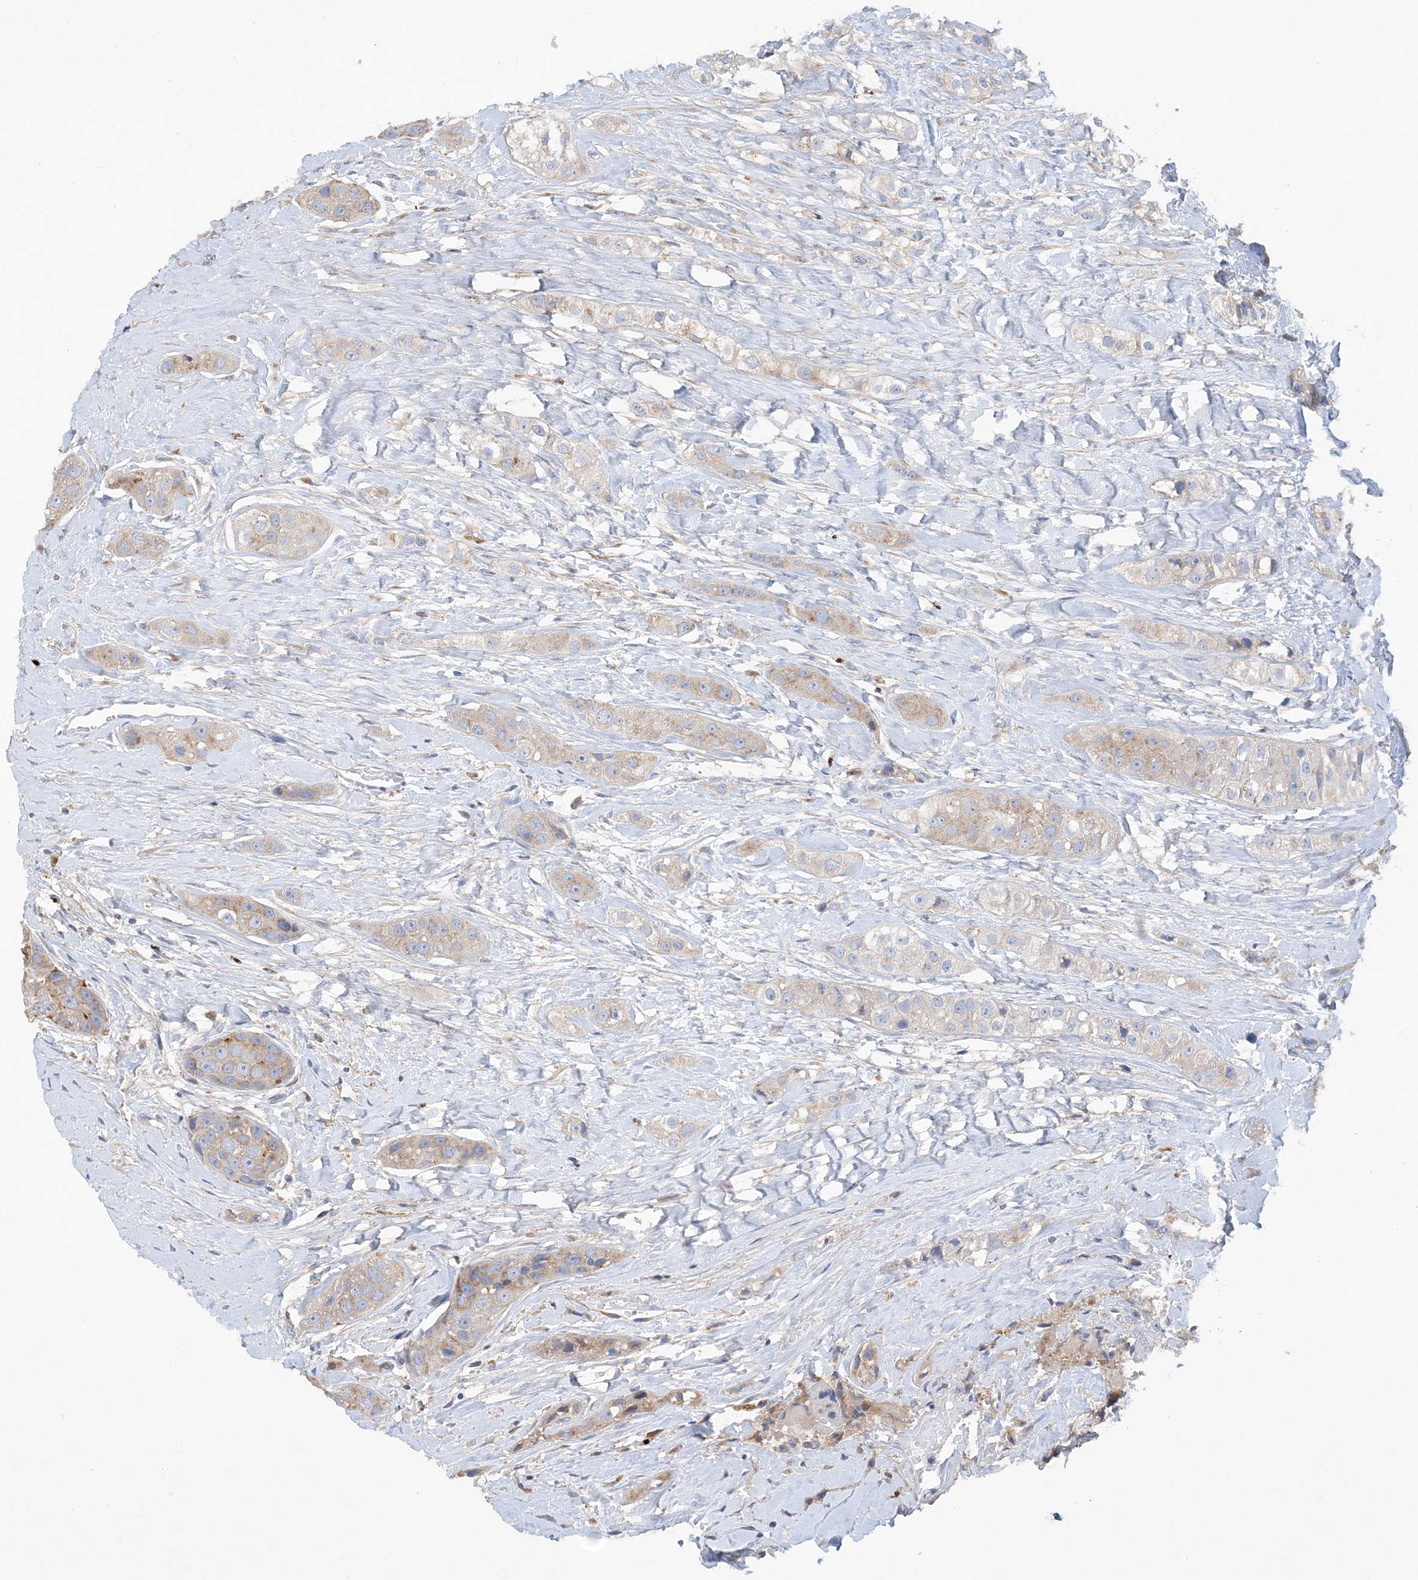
{"staining": {"intensity": "weak", "quantity": "25%-75%", "location": "cytoplasmic/membranous"}, "tissue": "head and neck cancer", "cell_type": "Tumor cells", "image_type": "cancer", "snomed": [{"axis": "morphology", "description": "Normal tissue, NOS"}, {"axis": "morphology", "description": "Squamous cell carcinoma, NOS"}, {"axis": "topography", "description": "Skeletal muscle"}, {"axis": "topography", "description": "Head-Neck"}], "caption": "Immunohistochemical staining of human head and neck squamous cell carcinoma shows low levels of weak cytoplasmic/membranous protein staining in about 25%-75% of tumor cells.", "gene": "GRINA", "patient": {"sex": "male", "age": 51}}